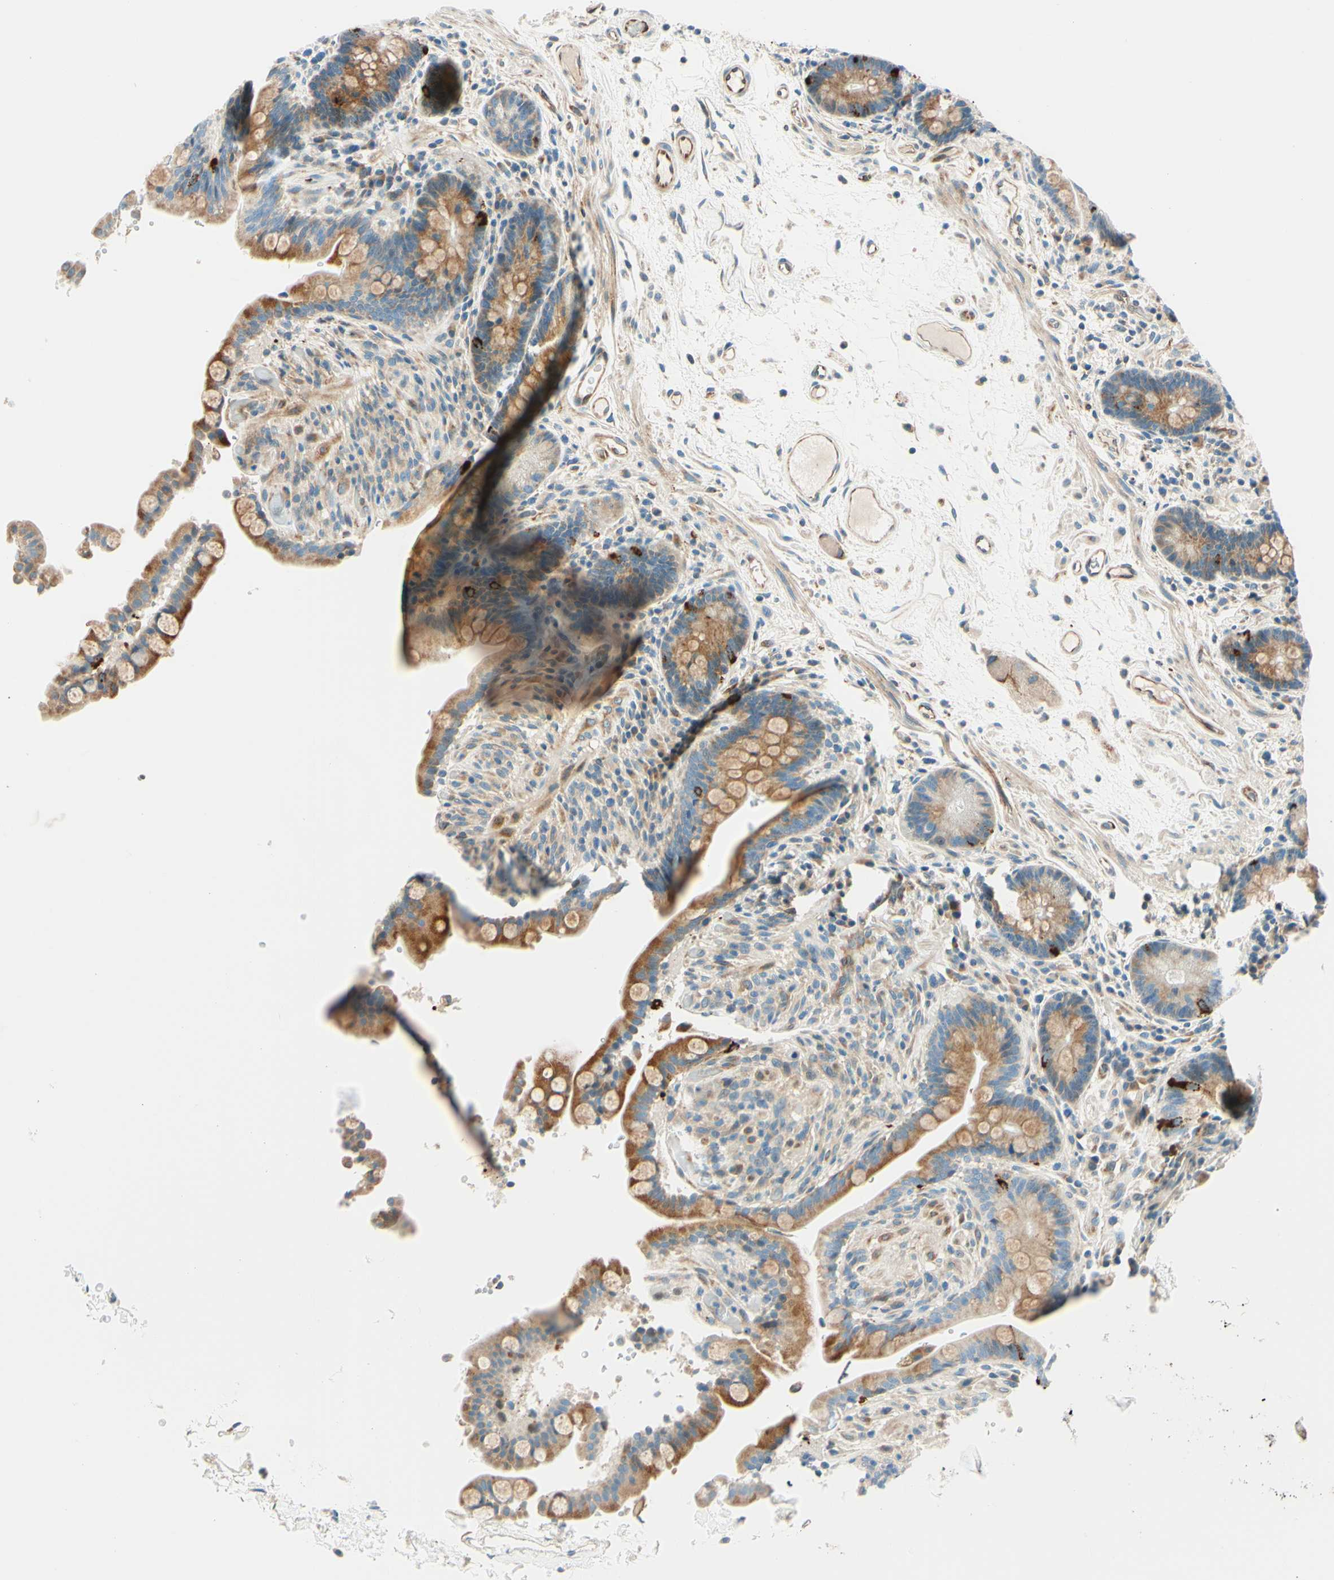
{"staining": {"intensity": "weak", "quantity": "25%-75%", "location": "cytoplasmic/membranous"}, "tissue": "colon", "cell_type": "Endothelial cells", "image_type": "normal", "snomed": [{"axis": "morphology", "description": "Normal tissue, NOS"}, {"axis": "topography", "description": "Colon"}], "caption": "The histopathology image demonstrates immunohistochemical staining of benign colon. There is weak cytoplasmic/membranous positivity is seen in approximately 25%-75% of endothelial cells. The protein of interest is shown in brown color, while the nuclei are stained blue.", "gene": "TAOK2", "patient": {"sex": "male", "age": 73}}